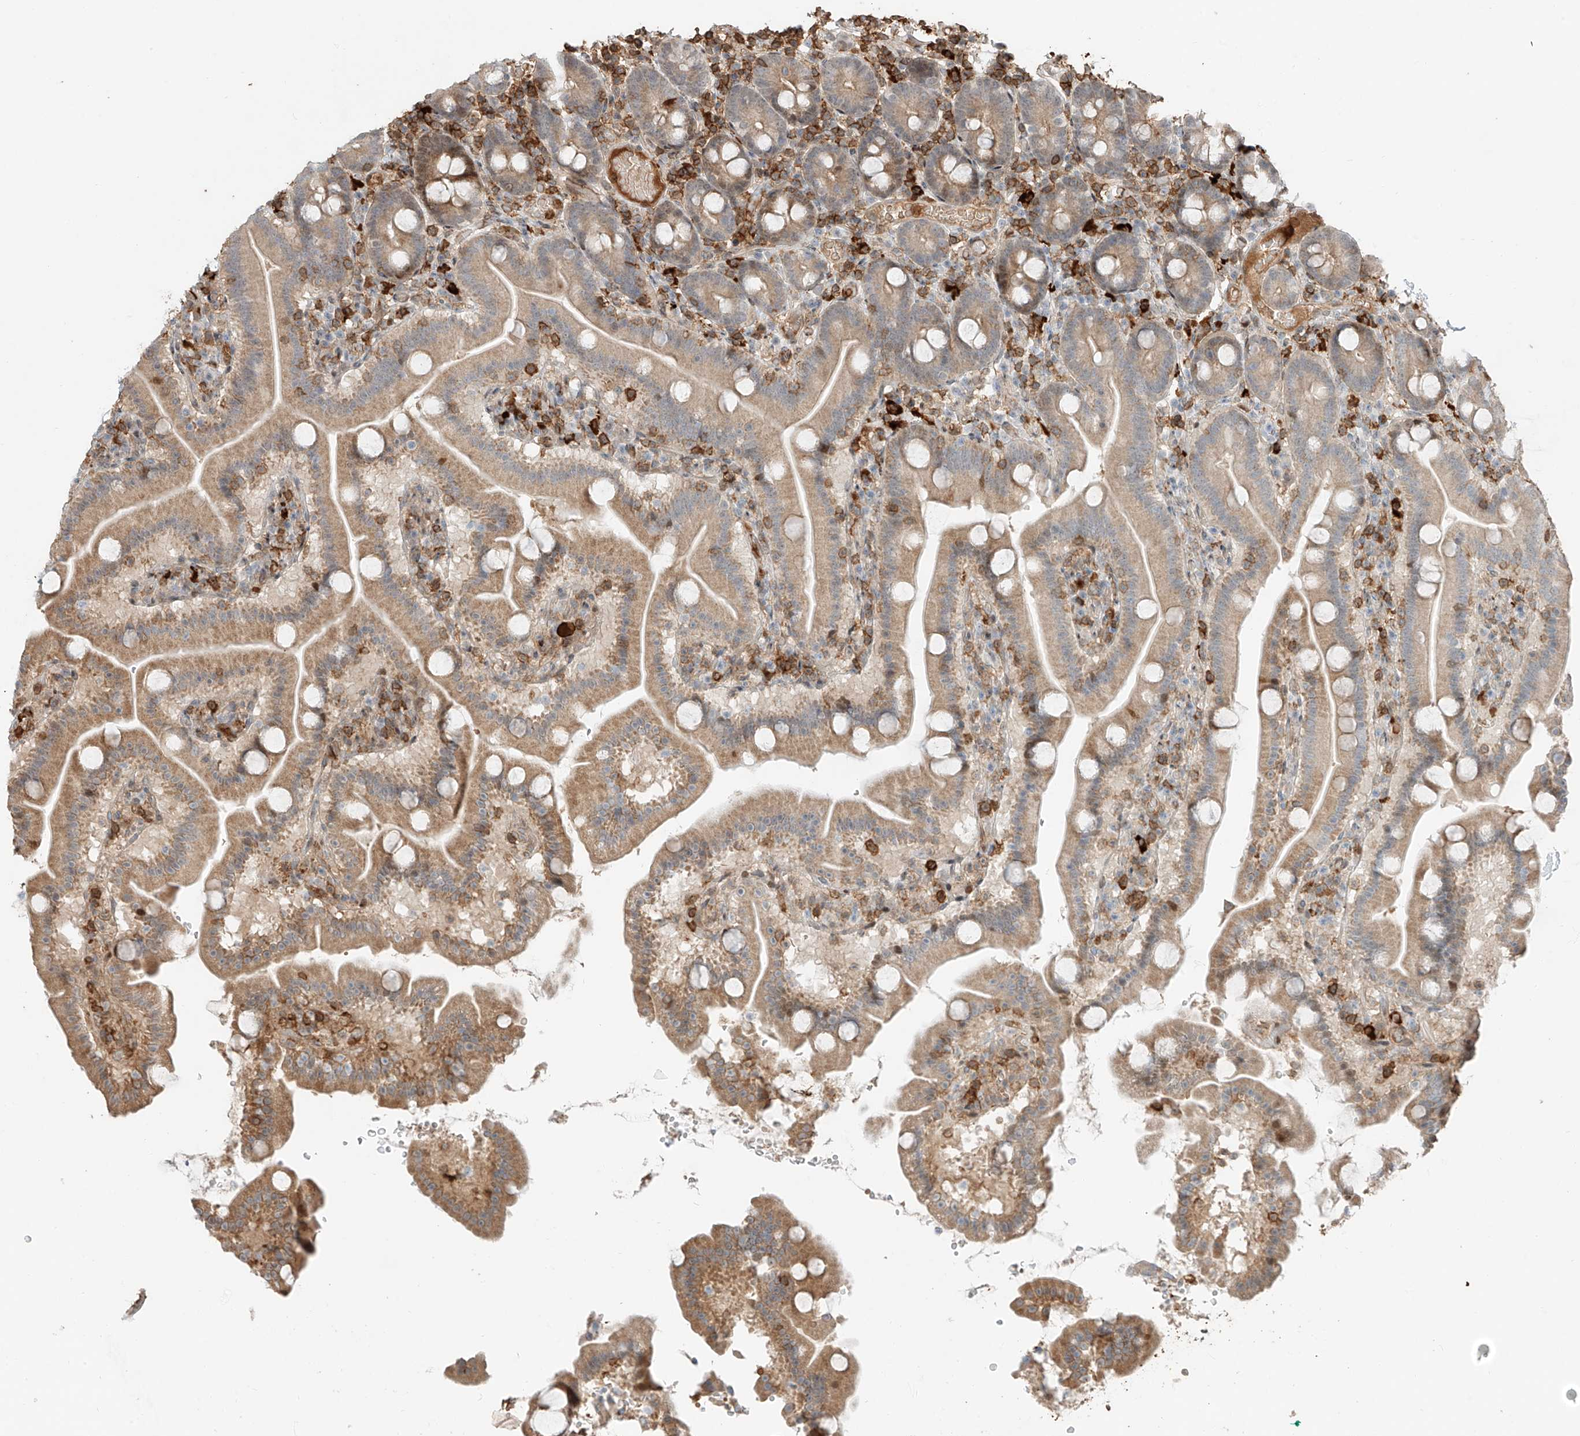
{"staining": {"intensity": "weak", "quantity": "25%-75%", "location": "cytoplasmic/membranous"}, "tissue": "duodenum", "cell_type": "Glandular cells", "image_type": "normal", "snomed": [{"axis": "morphology", "description": "Normal tissue, NOS"}, {"axis": "topography", "description": "Duodenum"}], "caption": "High-magnification brightfield microscopy of benign duodenum stained with DAB (brown) and counterstained with hematoxylin (blue). glandular cells exhibit weak cytoplasmic/membranous expression is seen in approximately25%-75% of cells.", "gene": "CEP162", "patient": {"sex": "male", "age": 55}}